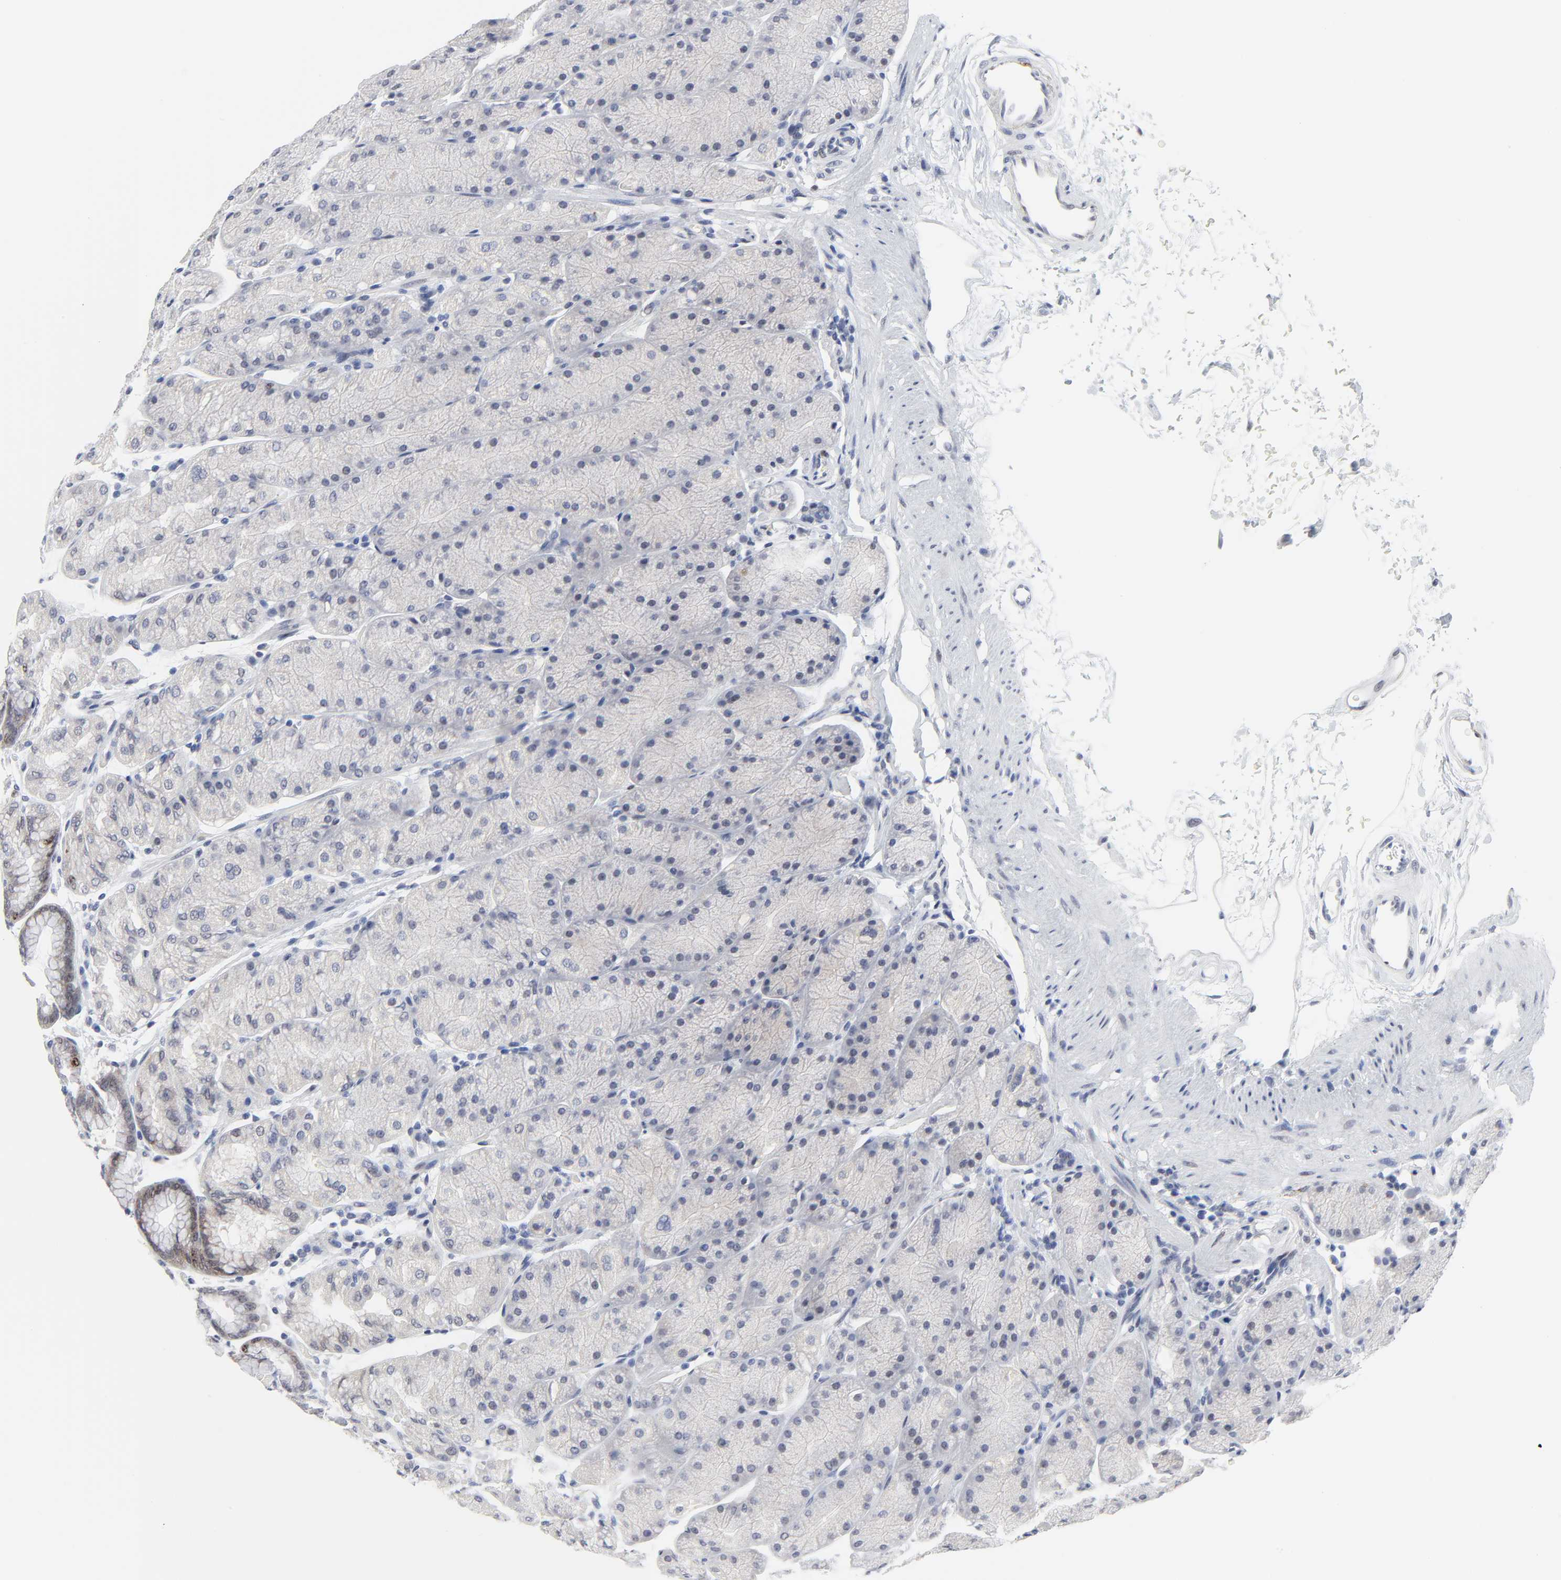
{"staining": {"intensity": "weak", "quantity": "<25%", "location": "nuclear"}, "tissue": "stomach", "cell_type": "Glandular cells", "image_type": "normal", "snomed": [{"axis": "morphology", "description": "Normal tissue, NOS"}, {"axis": "topography", "description": "Stomach, upper"}, {"axis": "topography", "description": "Stomach"}], "caption": "Immunohistochemistry (IHC) photomicrograph of benign human stomach stained for a protein (brown), which reveals no staining in glandular cells.", "gene": "ZNF589", "patient": {"sex": "male", "age": 76}}